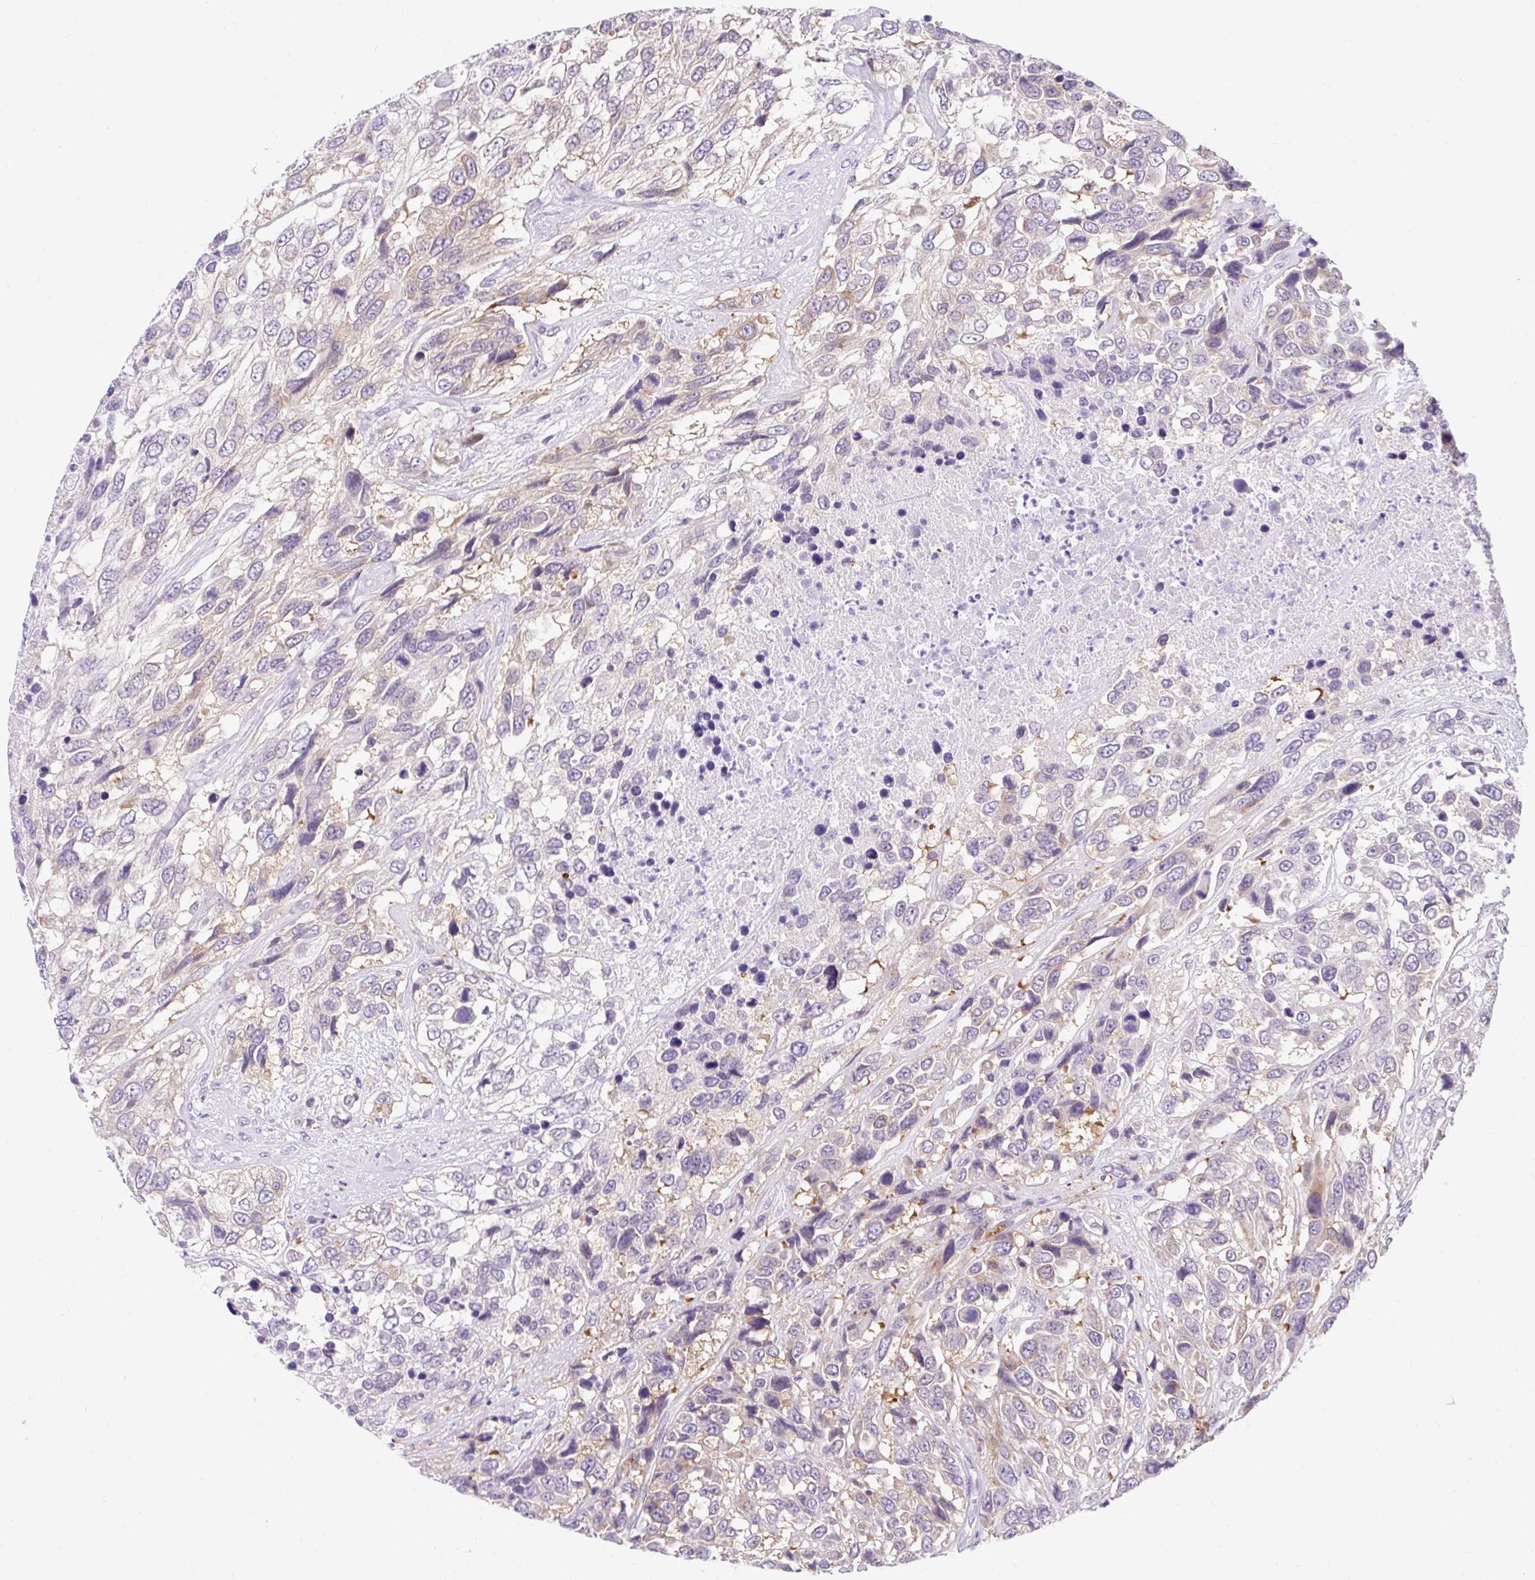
{"staining": {"intensity": "weak", "quantity": "25%-75%", "location": "cytoplasmic/membranous"}, "tissue": "urothelial cancer", "cell_type": "Tumor cells", "image_type": "cancer", "snomed": [{"axis": "morphology", "description": "Urothelial carcinoma, High grade"}, {"axis": "topography", "description": "Urinary bladder"}], "caption": "Immunohistochemical staining of human urothelial cancer shows low levels of weak cytoplasmic/membranous positivity in approximately 25%-75% of tumor cells.", "gene": "GOLGA8A", "patient": {"sex": "female", "age": 70}}